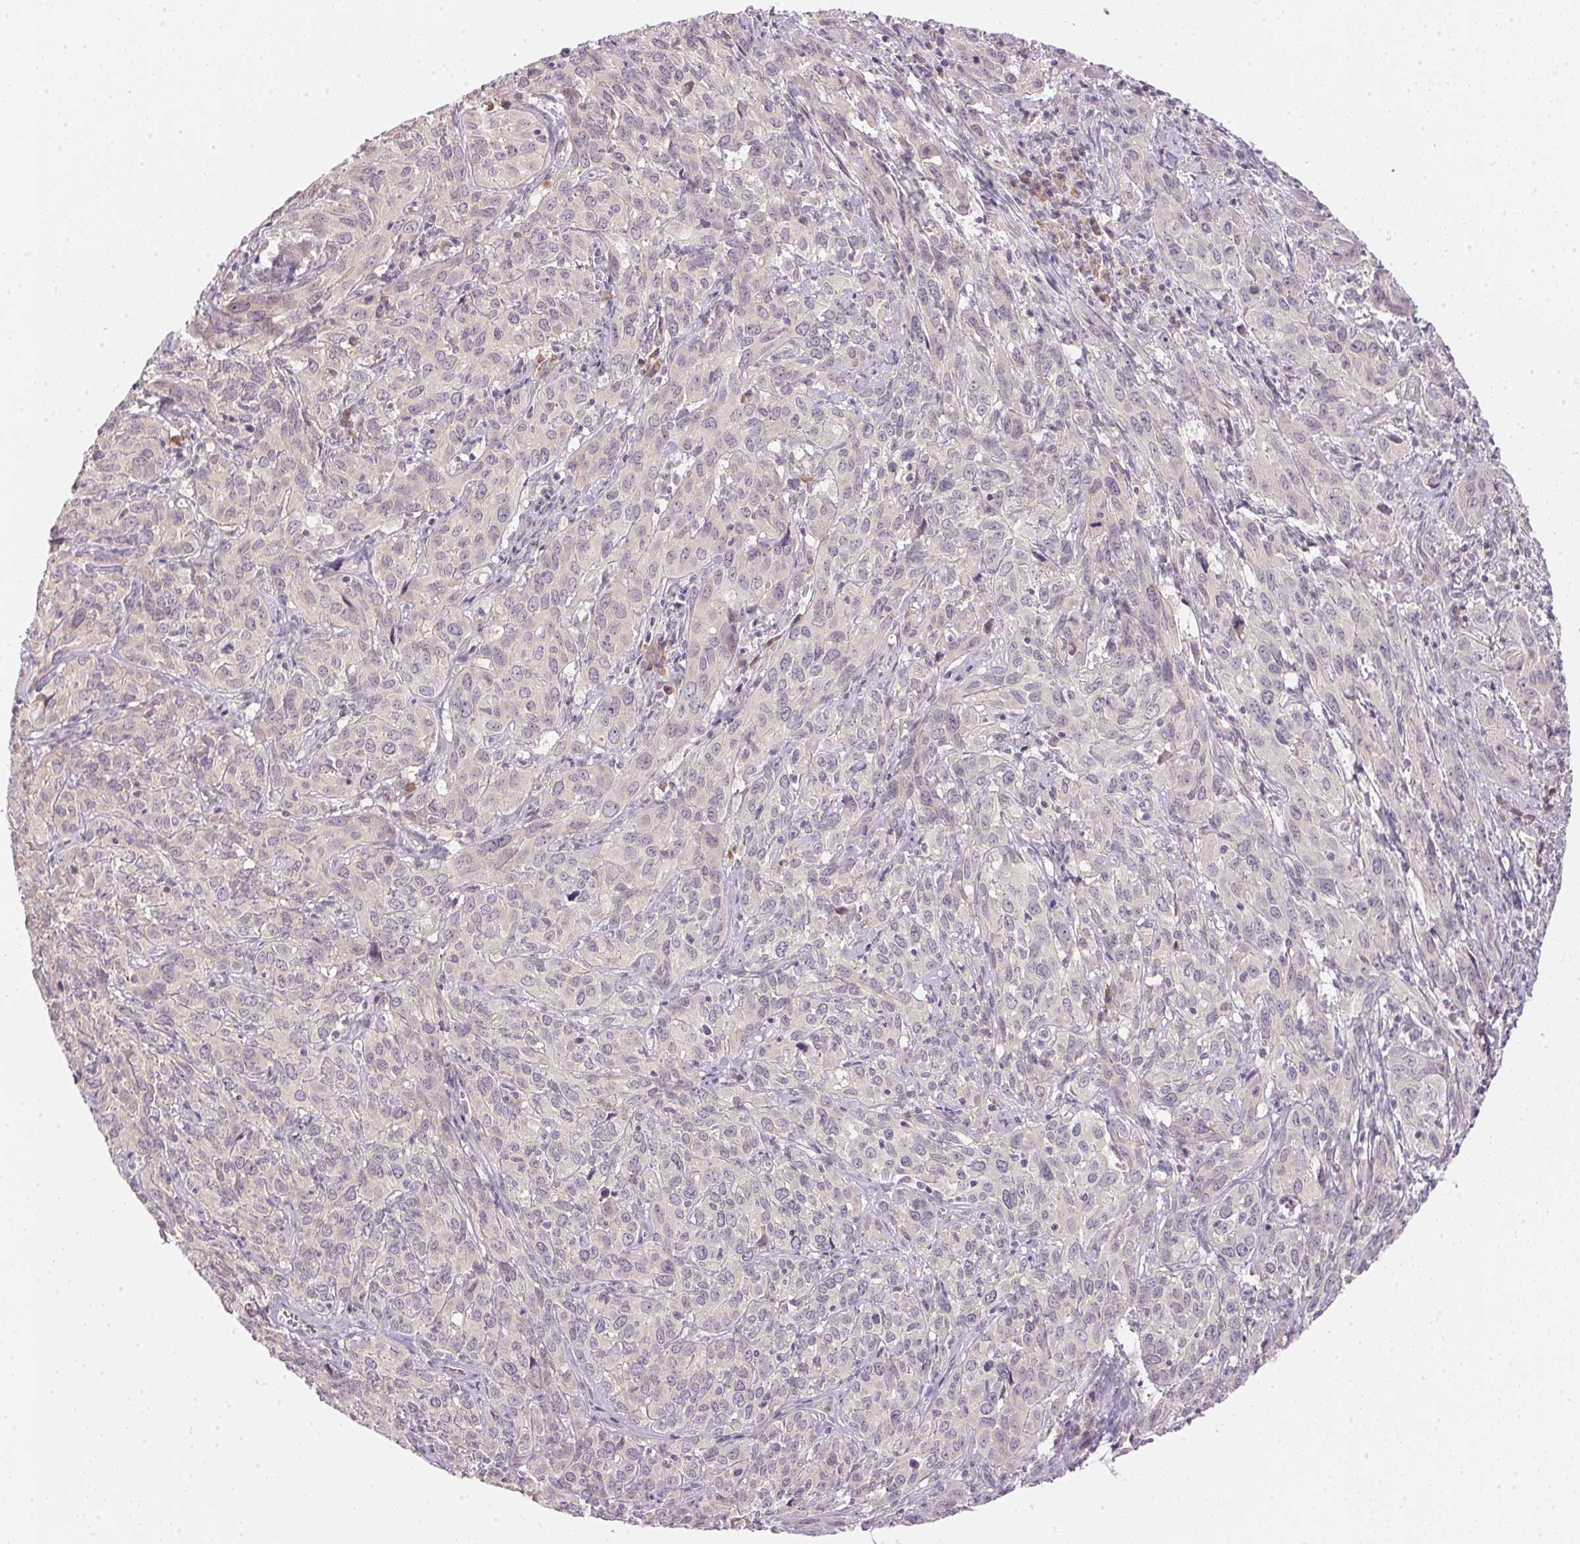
{"staining": {"intensity": "negative", "quantity": "none", "location": "none"}, "tissue": "cervical cancer", "cell_type": "Tumor cells", "image_type": "cancer", "snomed": [{"axis": "morphology", "description": "Squamous cell carcinoma, NOS"}, {"axis": "topography", "description": "Cervix"}], "caption": "Immunohistochemical staining of cervical cancer exhibits no significant positivity in tumor cells. (DAB (3,3'-diaminobenzidine) immunohistochemistry with hematoxylin counter stain).", "gene": "TTC23L", "patient": {"sex": "female", "age": 51}}